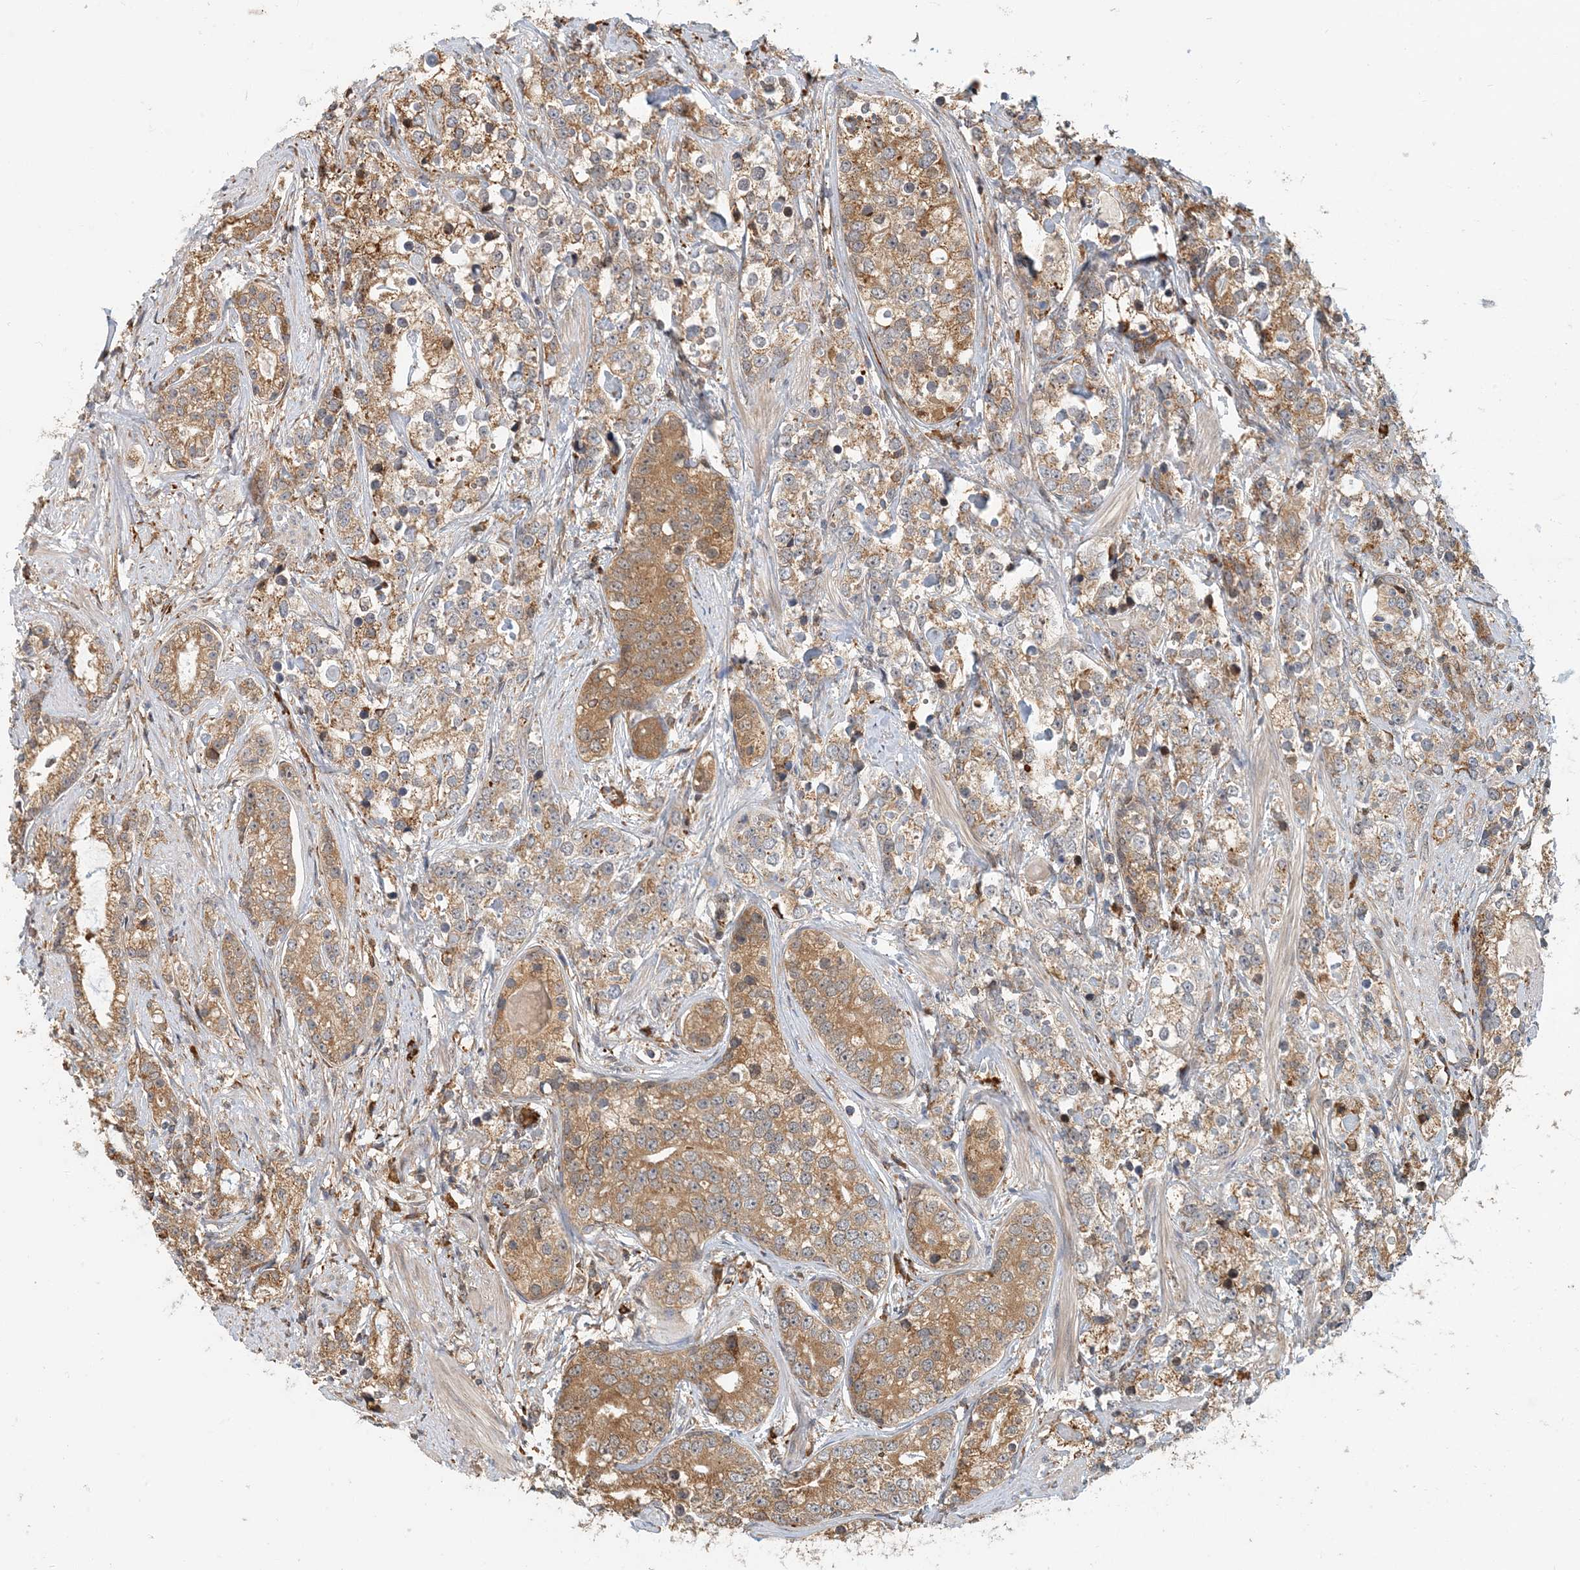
{"staining": {"intensity": "moderate", "quantity": ">75%", "location": "cytoplasmic/membranous"}, "tissue": "prostate cancer", "cell_type": "Tumor cells", "image_type": "cancer", "snomed": [{"axis": "morphology", "description": "Adenocarcinoma, High grade"}, {"axis": "topography", "description": "Prostate"}], "caption": "Immunohistochemistry staining of prostate cancer (adenocarcinoma (high-grade)), which displays medium levels of moderate cytoplasmic/membranous expression in approximately >75% of tumor cells indicating moderate cytoplasmic/membranous protein expression. The staining was performed using DAB (brown) for protein detection and nuclei were counterstained in hematoxylin (blue).", "gene": "HNMT", "patient": {"sex": "male", "age": 69}}